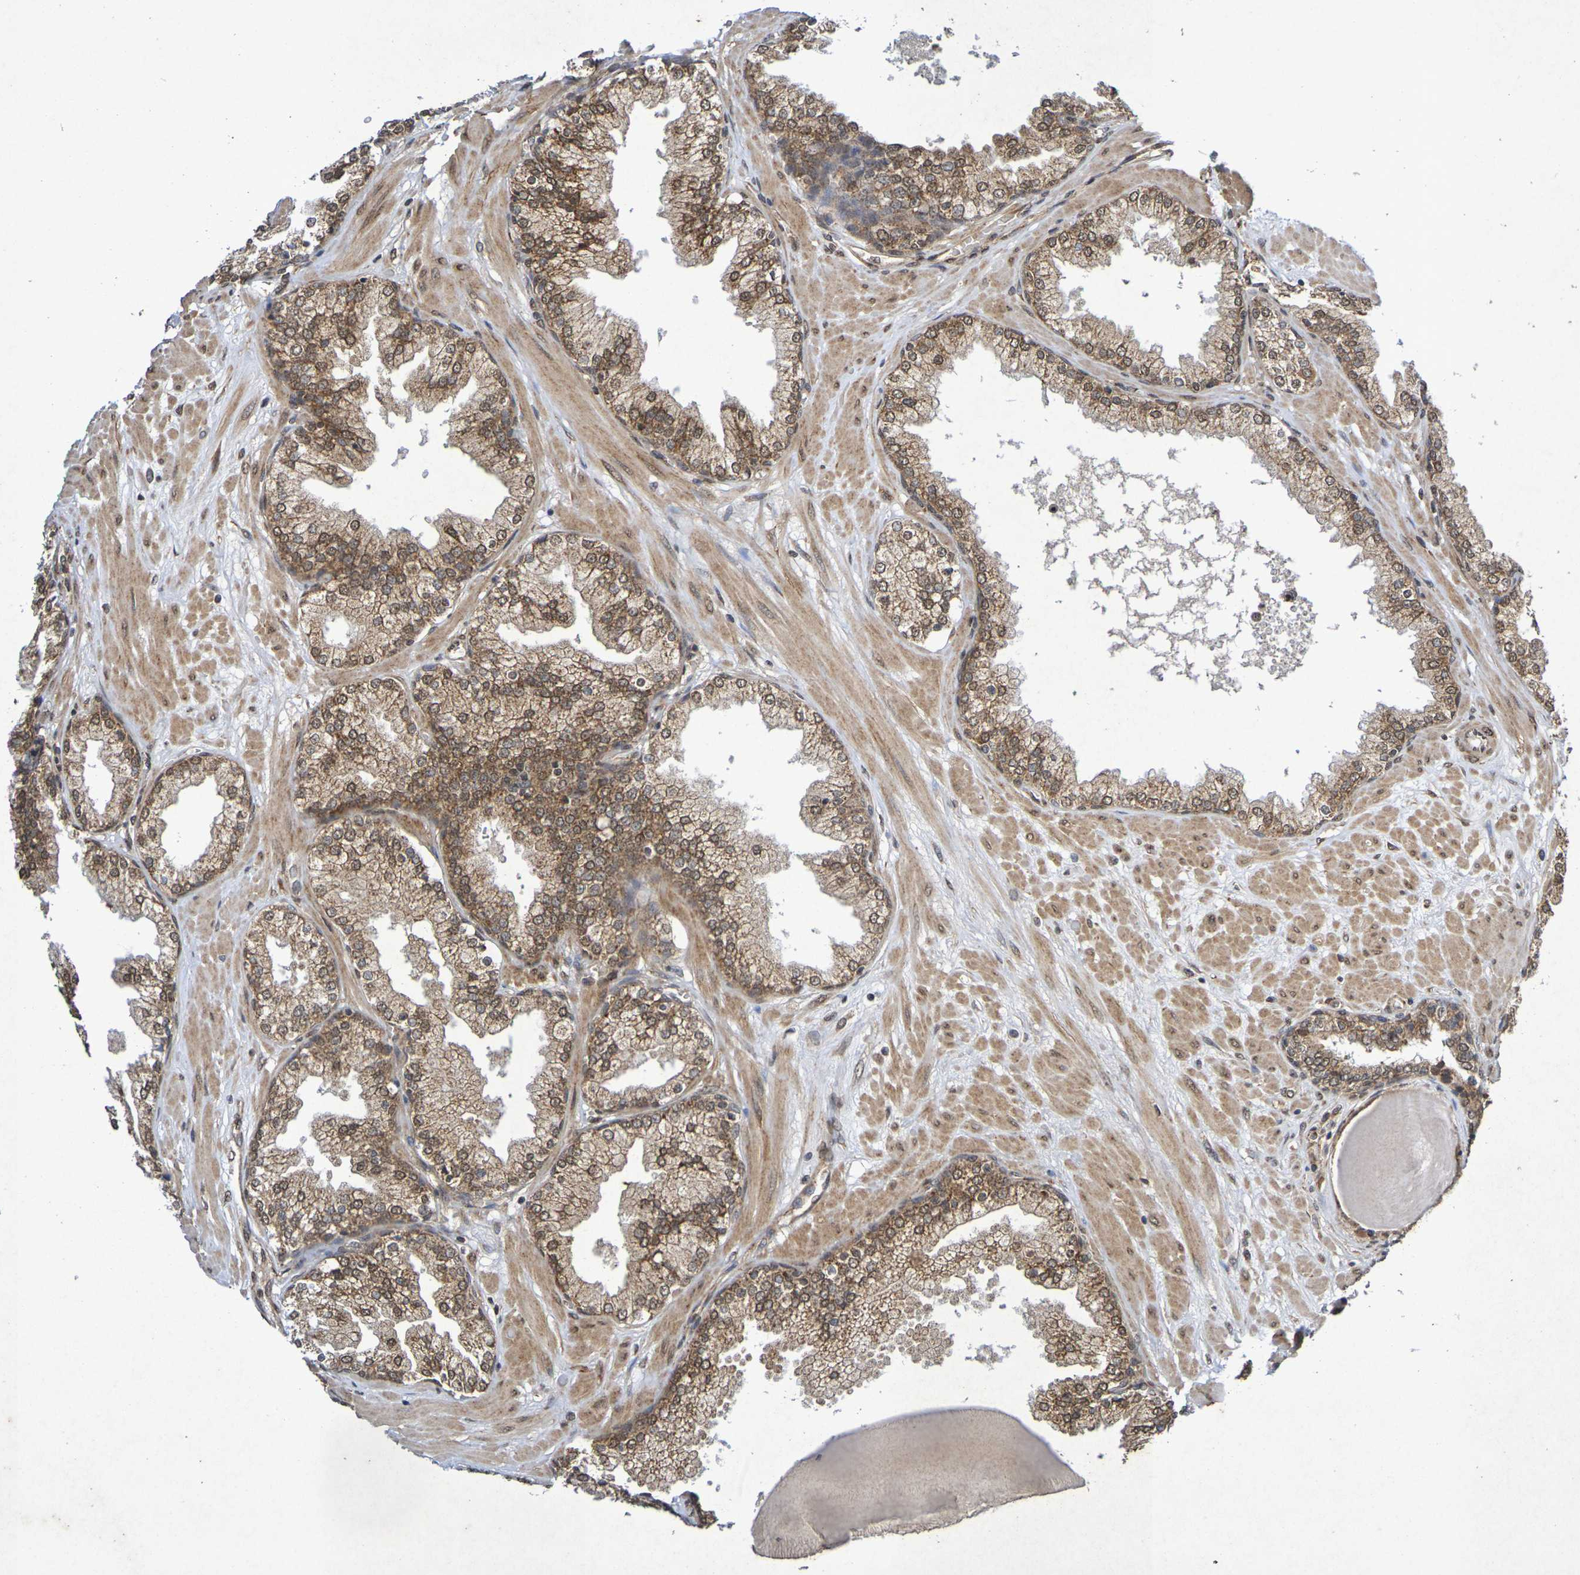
{"staining": {"intensity": "moderate", "quantity": ">75%", "location": "cytoplasmic/membranous,nuclear"}, "tissue": "prostate", "cell_type": "Glandular cells", "image_type": "normal", "snomed": [{"axis": "morphology", "description": "Normal tissue, NOS"}, {"axis": "topography", "description": "Prostate"}], "caption": "Brown immunohistochemical staining in unremarkable prostate demonstrates moderate cytoplasmic/membranous,nuclear expression in approximately >75% of glandular cells.", "gene": "GUCY1A2", "patient": {"sex": "male", "age": 51}}